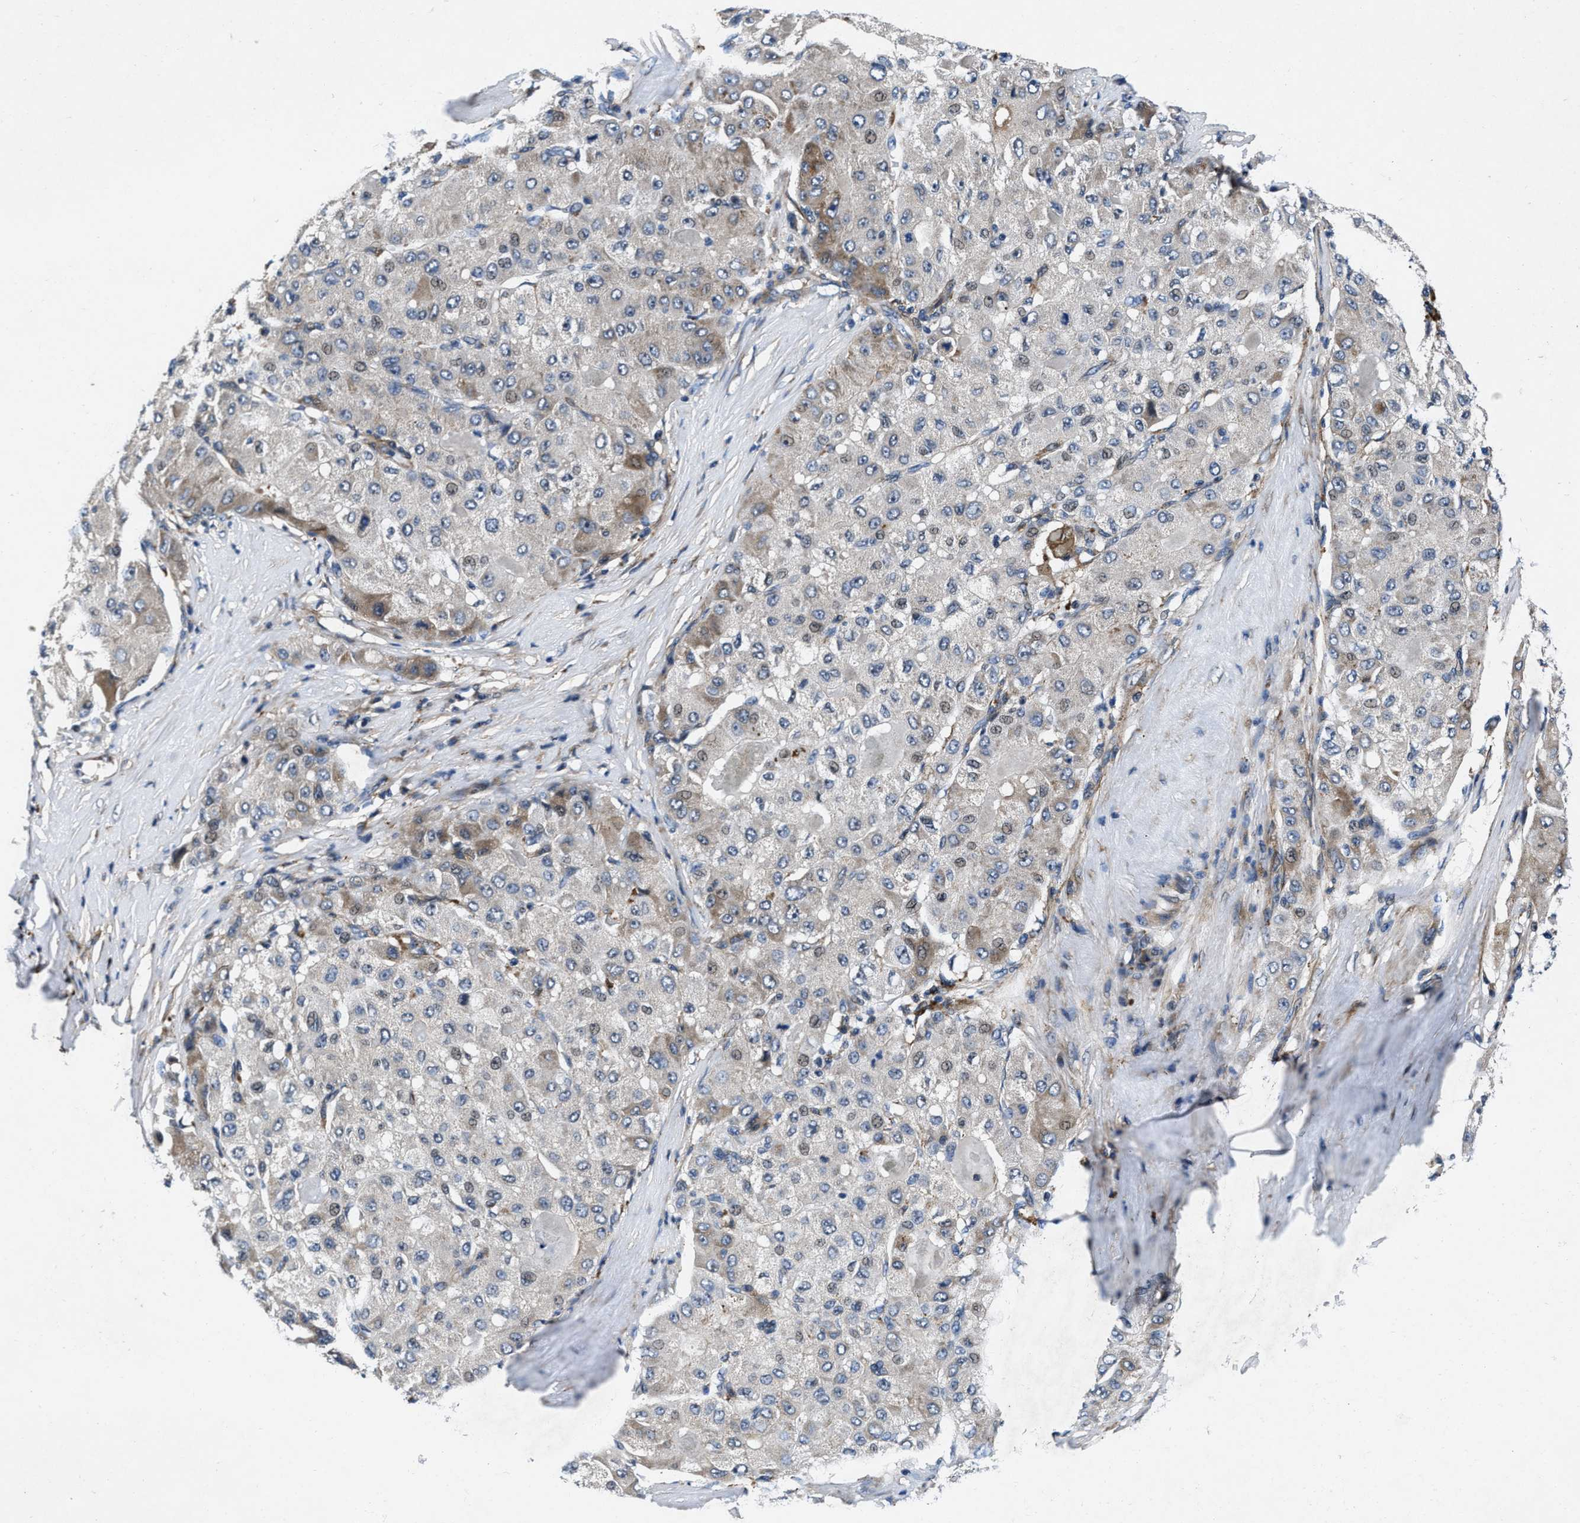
{"staining": {"intensity": "moderate", "quantity": "<25%", "location": "cytoplasmic/membranous"}, "tissue": "liver cancer", "cell_type": "Tumor cells", "image_type": "cancer", "snomed": [{"axis": "morphology", "description": "Carcinoma, Hepatocellular, NOS"}, {"axis": "topography", "description": "Liver"}], "caption": "Human hepatocellular carcinoma (liver) stained with a brown dye shows moderate cytoplasmic/membranous positive staining in about <25% of tumor cells.", "gene": "C2orf66", "patient": {"sex": "male", "age": 80}}